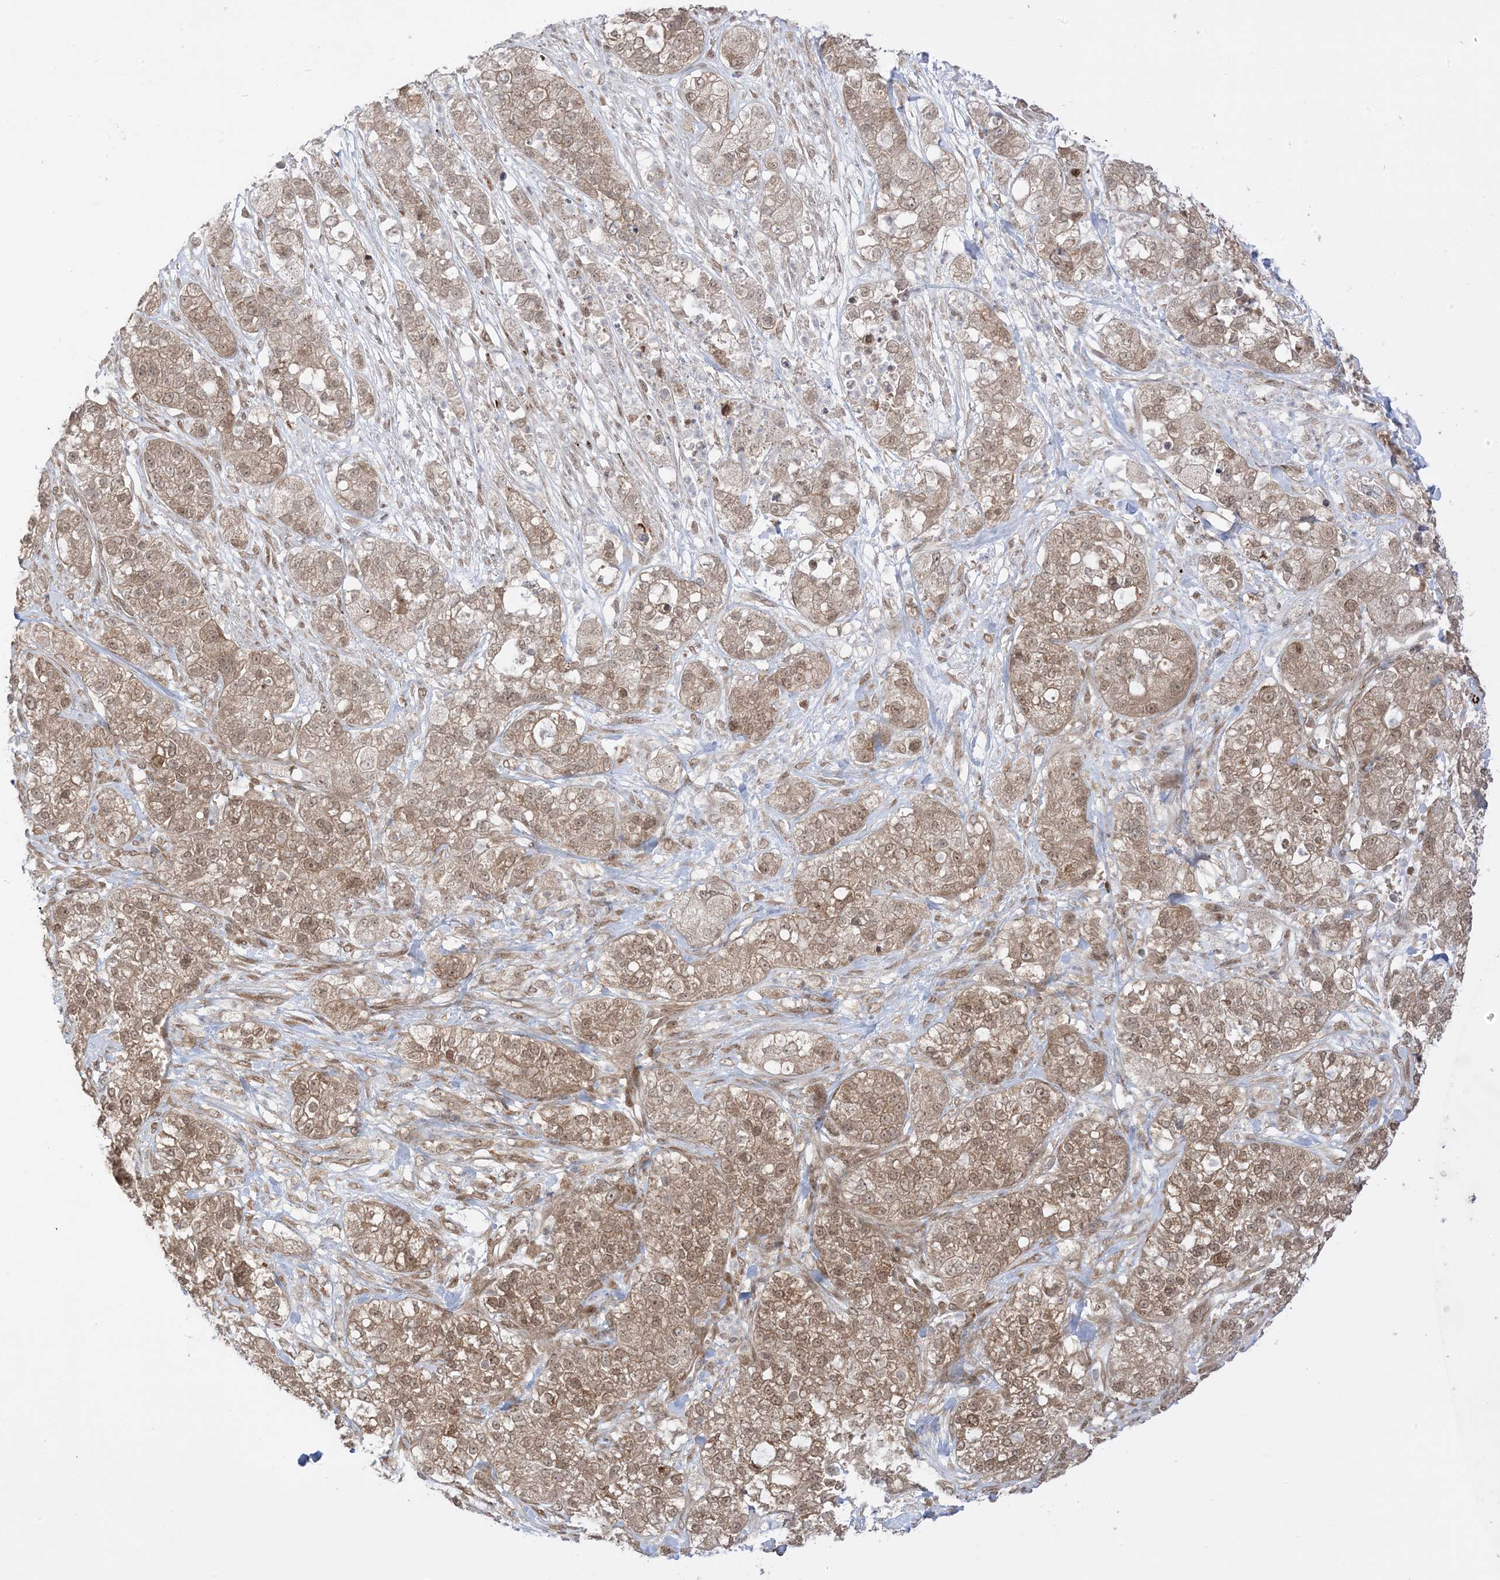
{"staining": {"intensity": "moderate", "quantity": ">75%", "location": "cytoplasmic/membranous,nuclear"}, "tissue": "pancreatic cancer", "cell_type": "Tumor cells", "image_type": "cancer", "snomed": [{"axis": "morphology", "description": "Adenocarcinoma, NOS"}, {"axis": "topography", "description": "Pancreas"}], "caption": "A high-resolution histopathology image shows IHC staining of pancreatic adenocarcinoma, which exhibits moderate cytoplasmic/membranous and nuclear staining in approximately >75% of tumor cells.", "gene": "UBE2E2", "patient": {"sex": "female", "age": 78}}